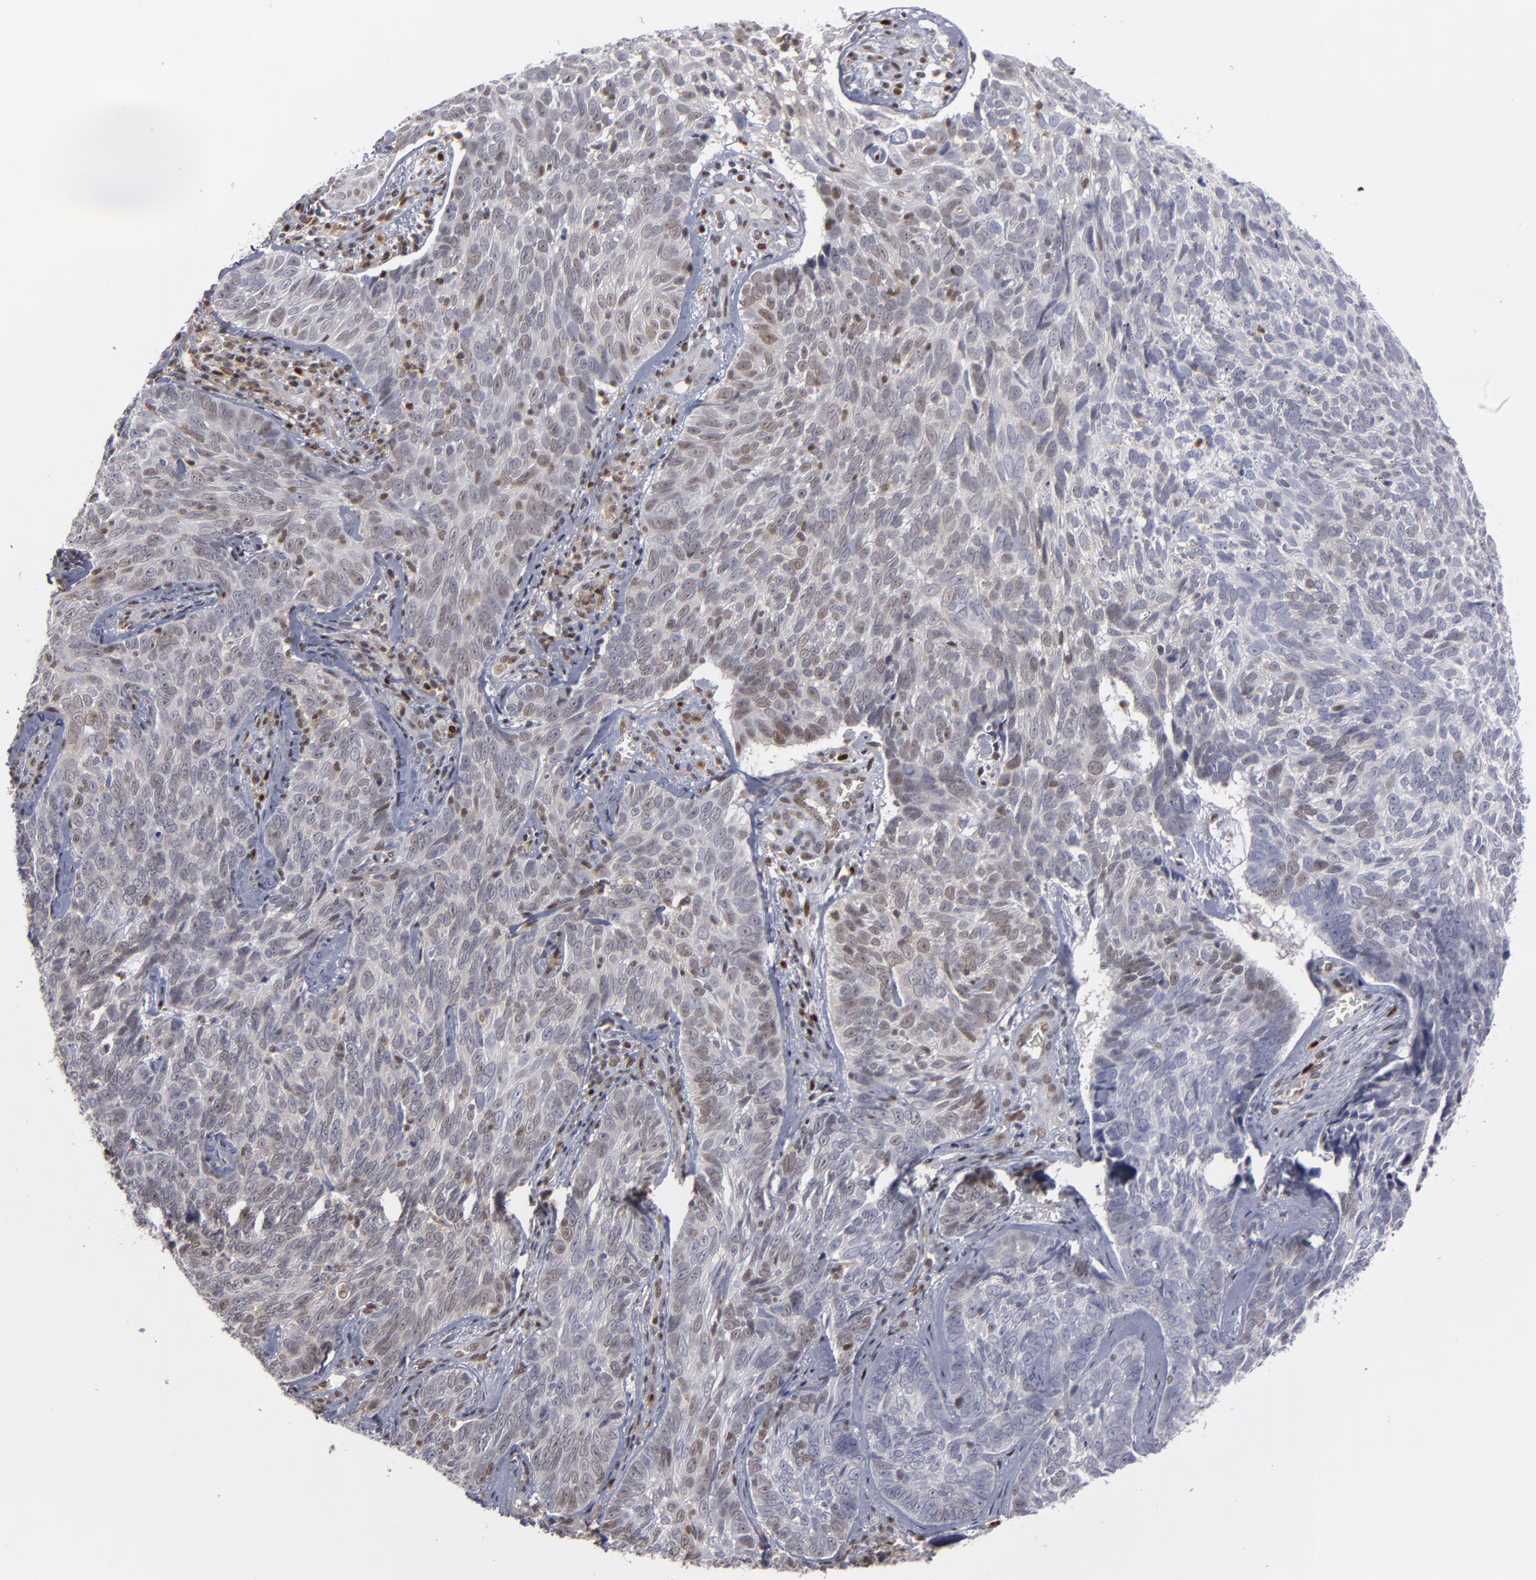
{"staining": {"intensity": "weak", "quantity": "25%-75%", "location": "cytoplasmic/membranous,nuclear"}, "tissue": "skin cancer", "cell_type": "Tumor cells", "image_type": "cancer", "snomed": [{"axis": "morphology", "description": "Basal cell carcinoma"}, {"axis": "topography", "description": "Skin"}], "caption": "An immunohistochemistry micrograph of neoplastic tissue is shown. Protein staining in brown highlights weak cytoplasmic/membranous and nuclear positivity in skin cancer (basal cell carcinoma) within tumor cells.", "gene": "GSR", "patient": {"sex": "male", "age": 72}}